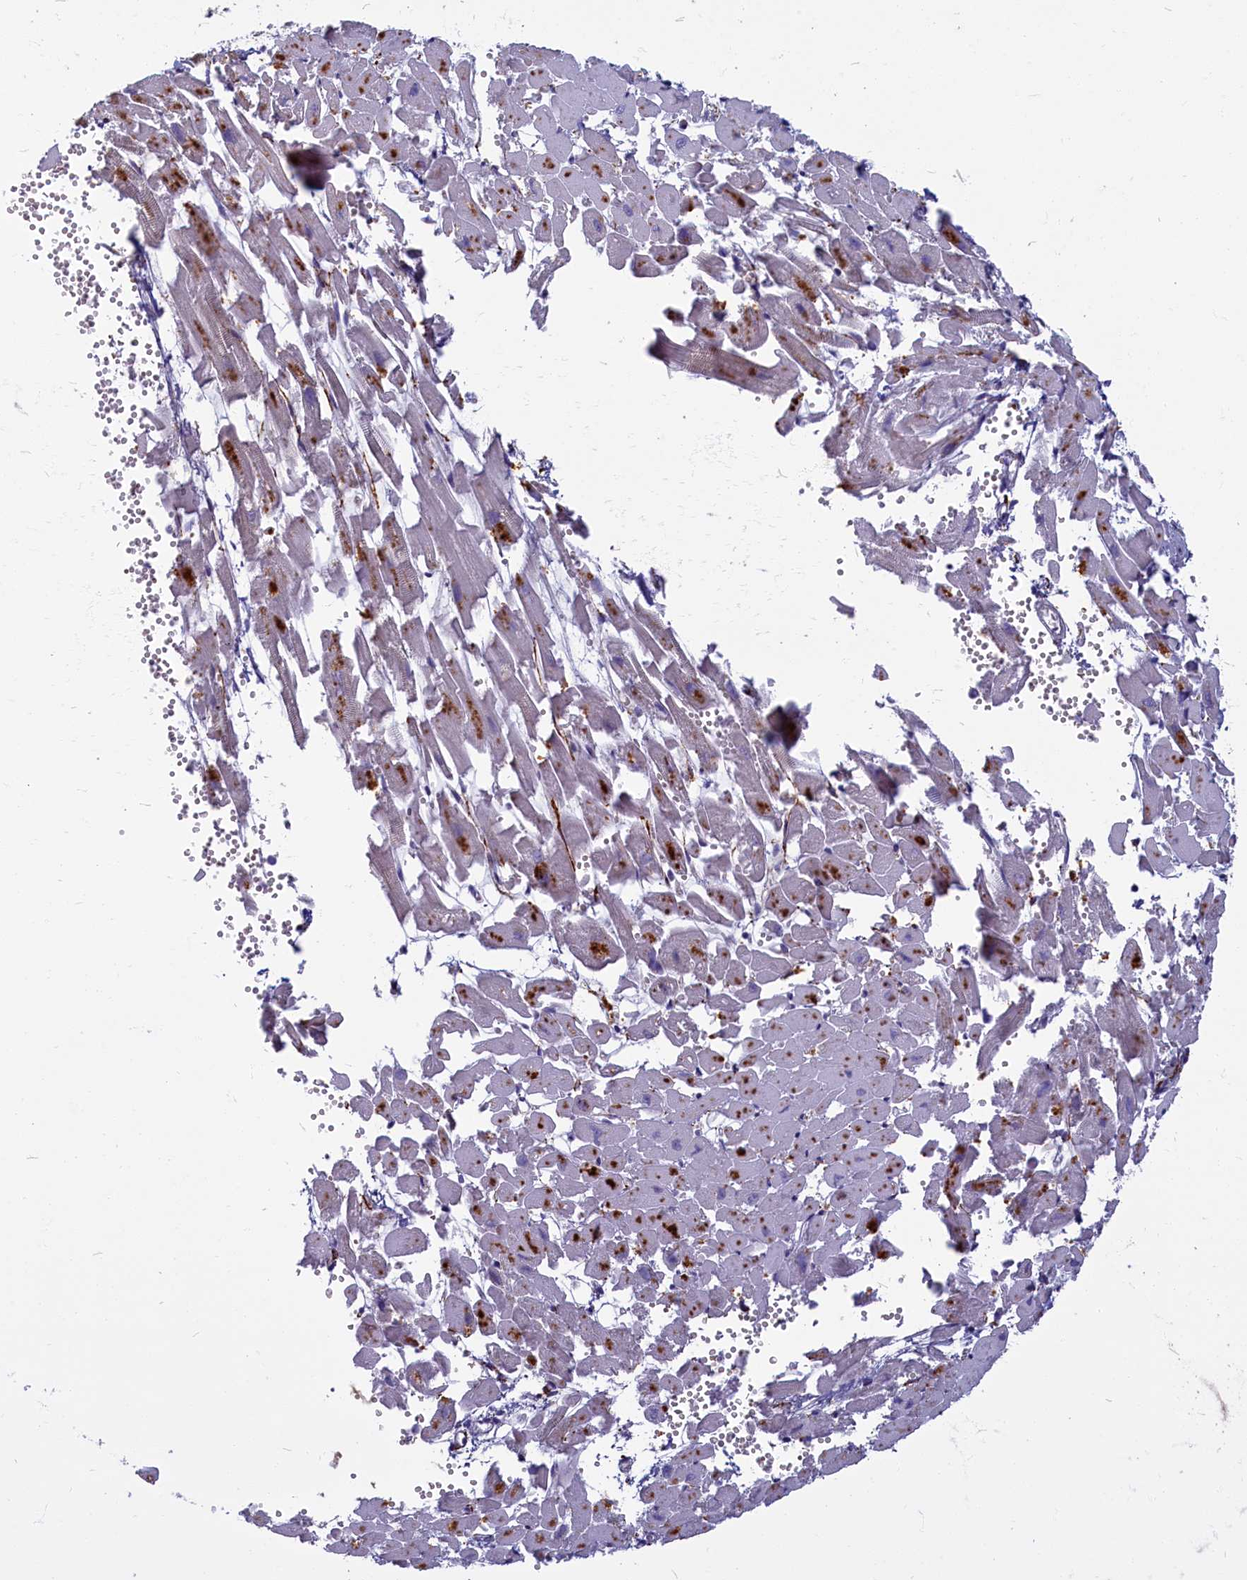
{"staining": {"intensity": "moderate", "quantity": "<25%", "location": "cytoplasmic/membranous"}, "tissue": "heart muscle", "cell_type": "Cardiomyocytes", "image_type": "normal", "snomed": [{"axis": "morphology", "description": "Normal tissue, NOS"}, {"axis": "topography", "description": "Heart"}], "caption": "A low amount of moderate cytoplasmic/membranous staining is seen in approximately <25% of cardiomyocytes in normal heart muscle.", "gene": "SV2C", "patient": {"sex": "female", "age": 64}}